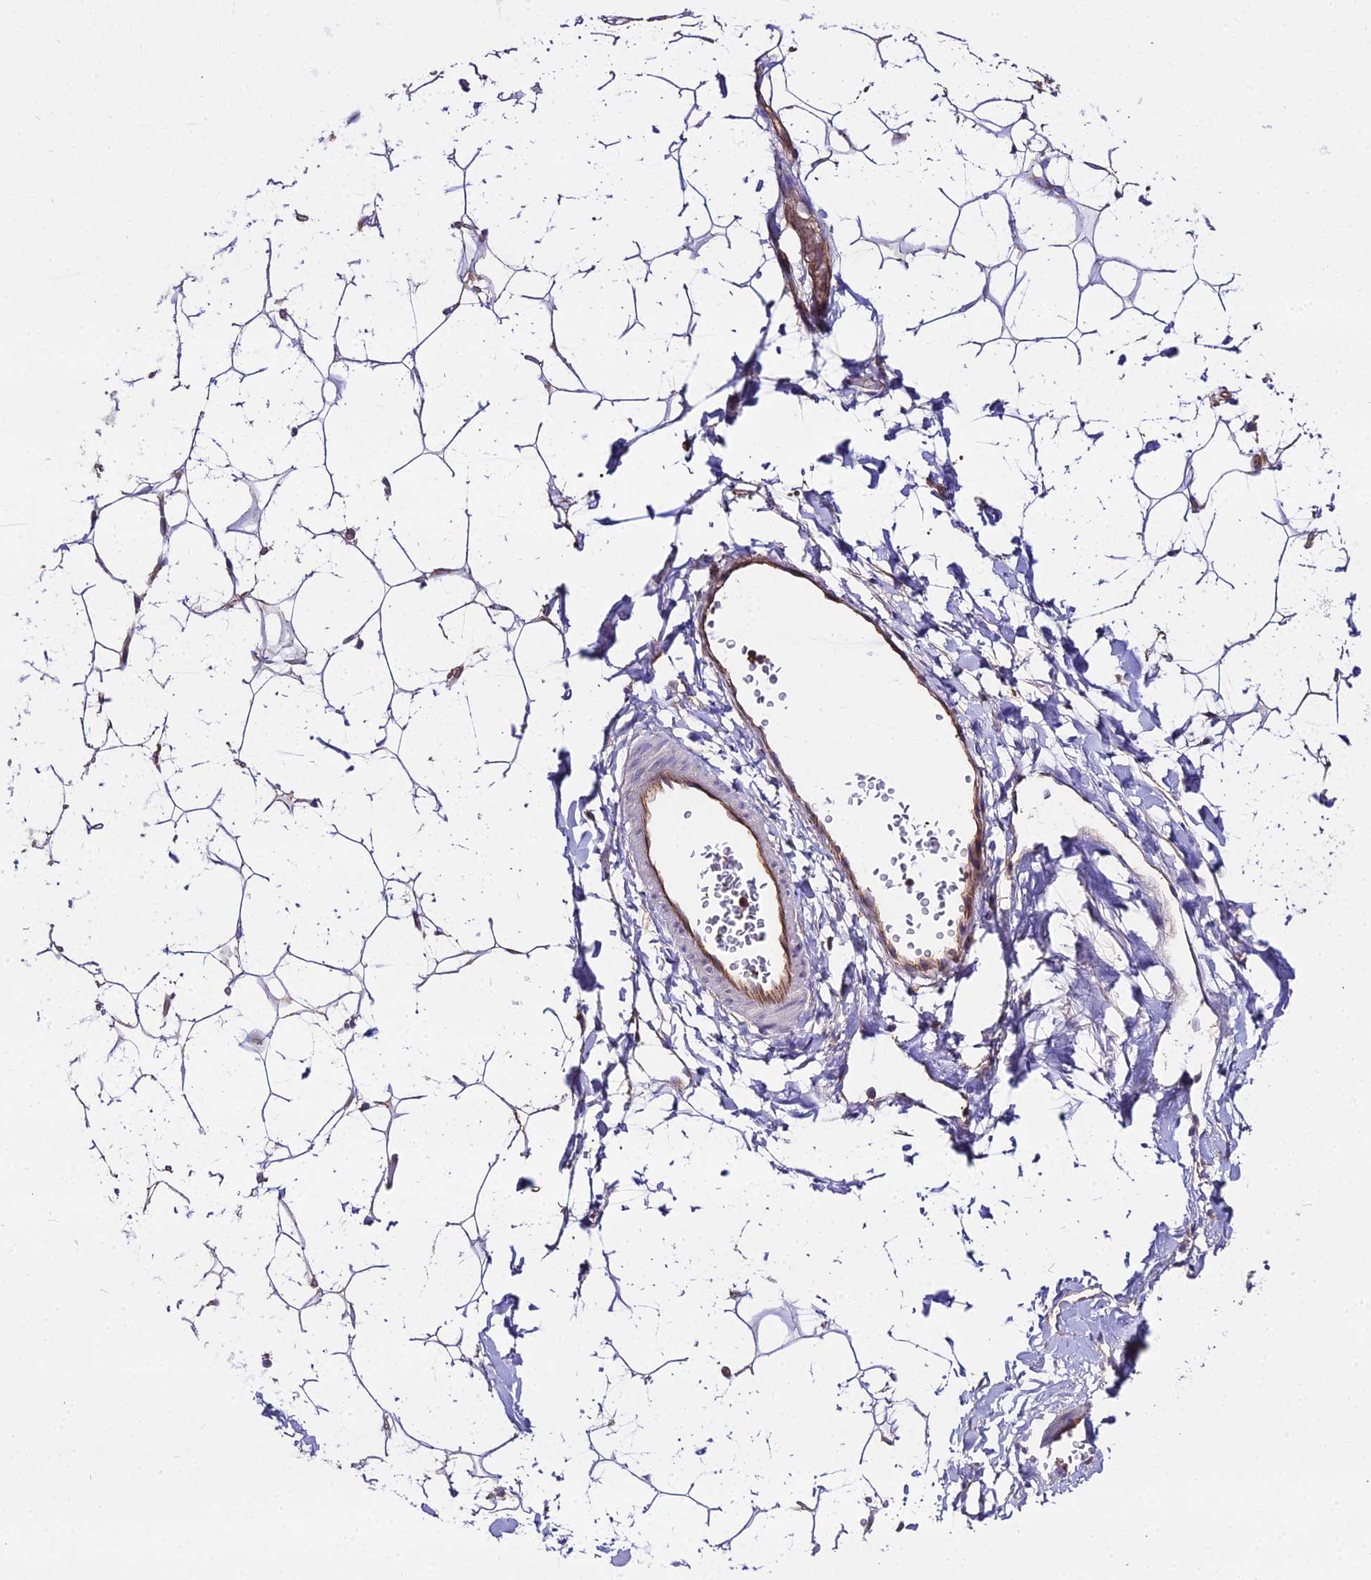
{"staining": {"intensity": "negative", "quantity": "none", "location": "none"}, "tissue": "adipose tissue", "cell_type": "Adipocytes", "image_type": "normal", "snomed": [{"axis": "morphology", "description": "Normal tissue, NOS"}, {"axis": "topography", "description": "Breast"}], "caption": "Immunohistochemistry of unremarkable human adipose tissue exhibits no positivity in adipocytes. (DAB immunohistochemistry (IHC) visualized using brightfield microscopy, high magnification).", "gene": "GLYAT", "patient": {"sex": "female", "age": 26}}